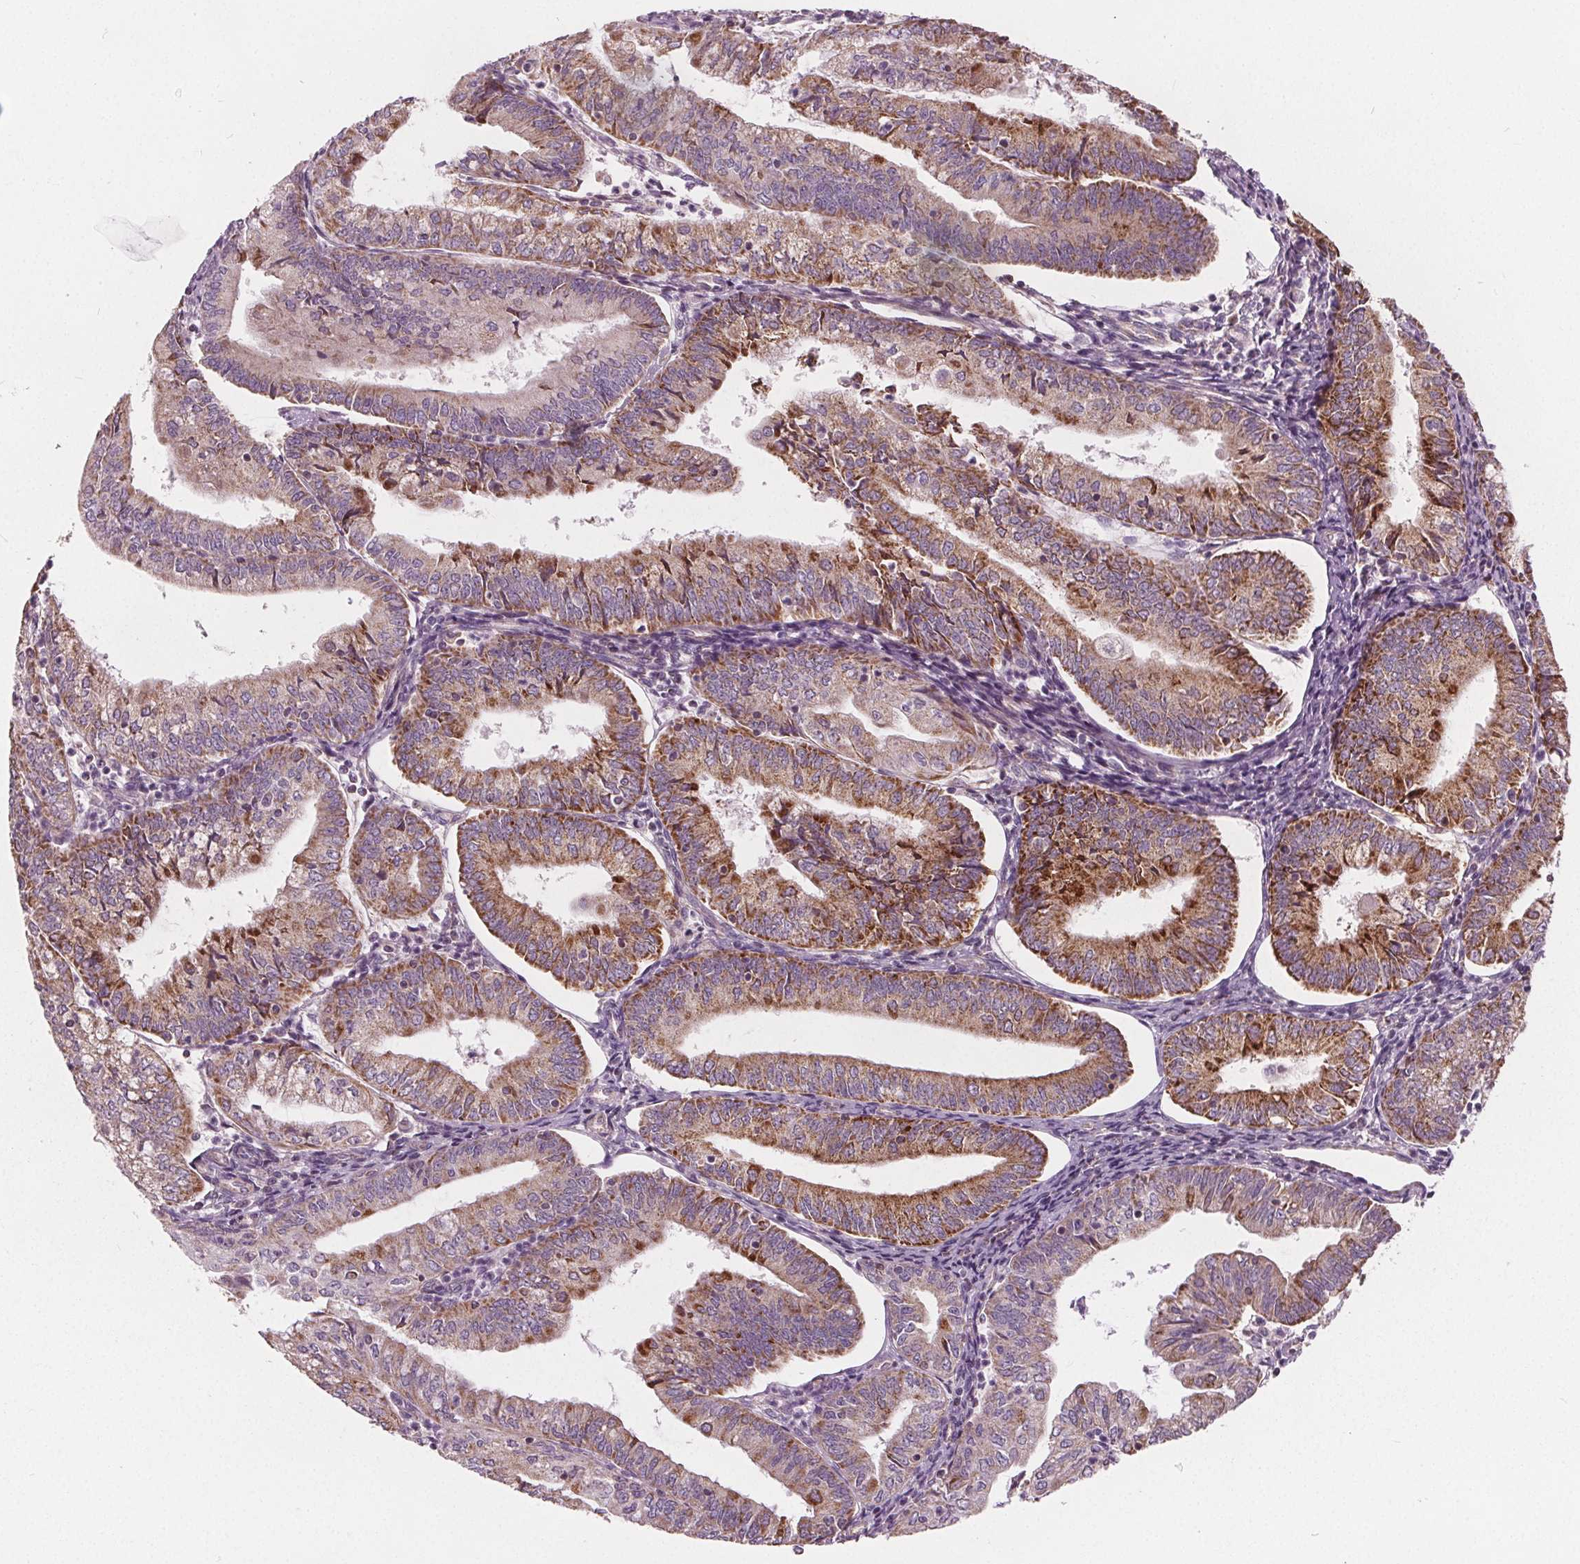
{"staining": {"intensity": "strong", "quantity": "25%-75%", "location": "cytoplasmic/membranous"}, "tissue": "endometrial cancer", "cell_type": "Tumor cells", "image_type": "cancer", "snomed": [{"axis": "morphology", "description": "Adenocarcinoma, NOS"}, {"axis": "topography", "description": "Endometrium"}], "caption": "Brown immunohistochemical staining in human adenocarcinoma (endometrial) shows strong cytoplasmic/membranous expression in about 25%-75% of tumor cells.", "gene": "ECI2", "patient": {"sex": "female", "age": 55}}